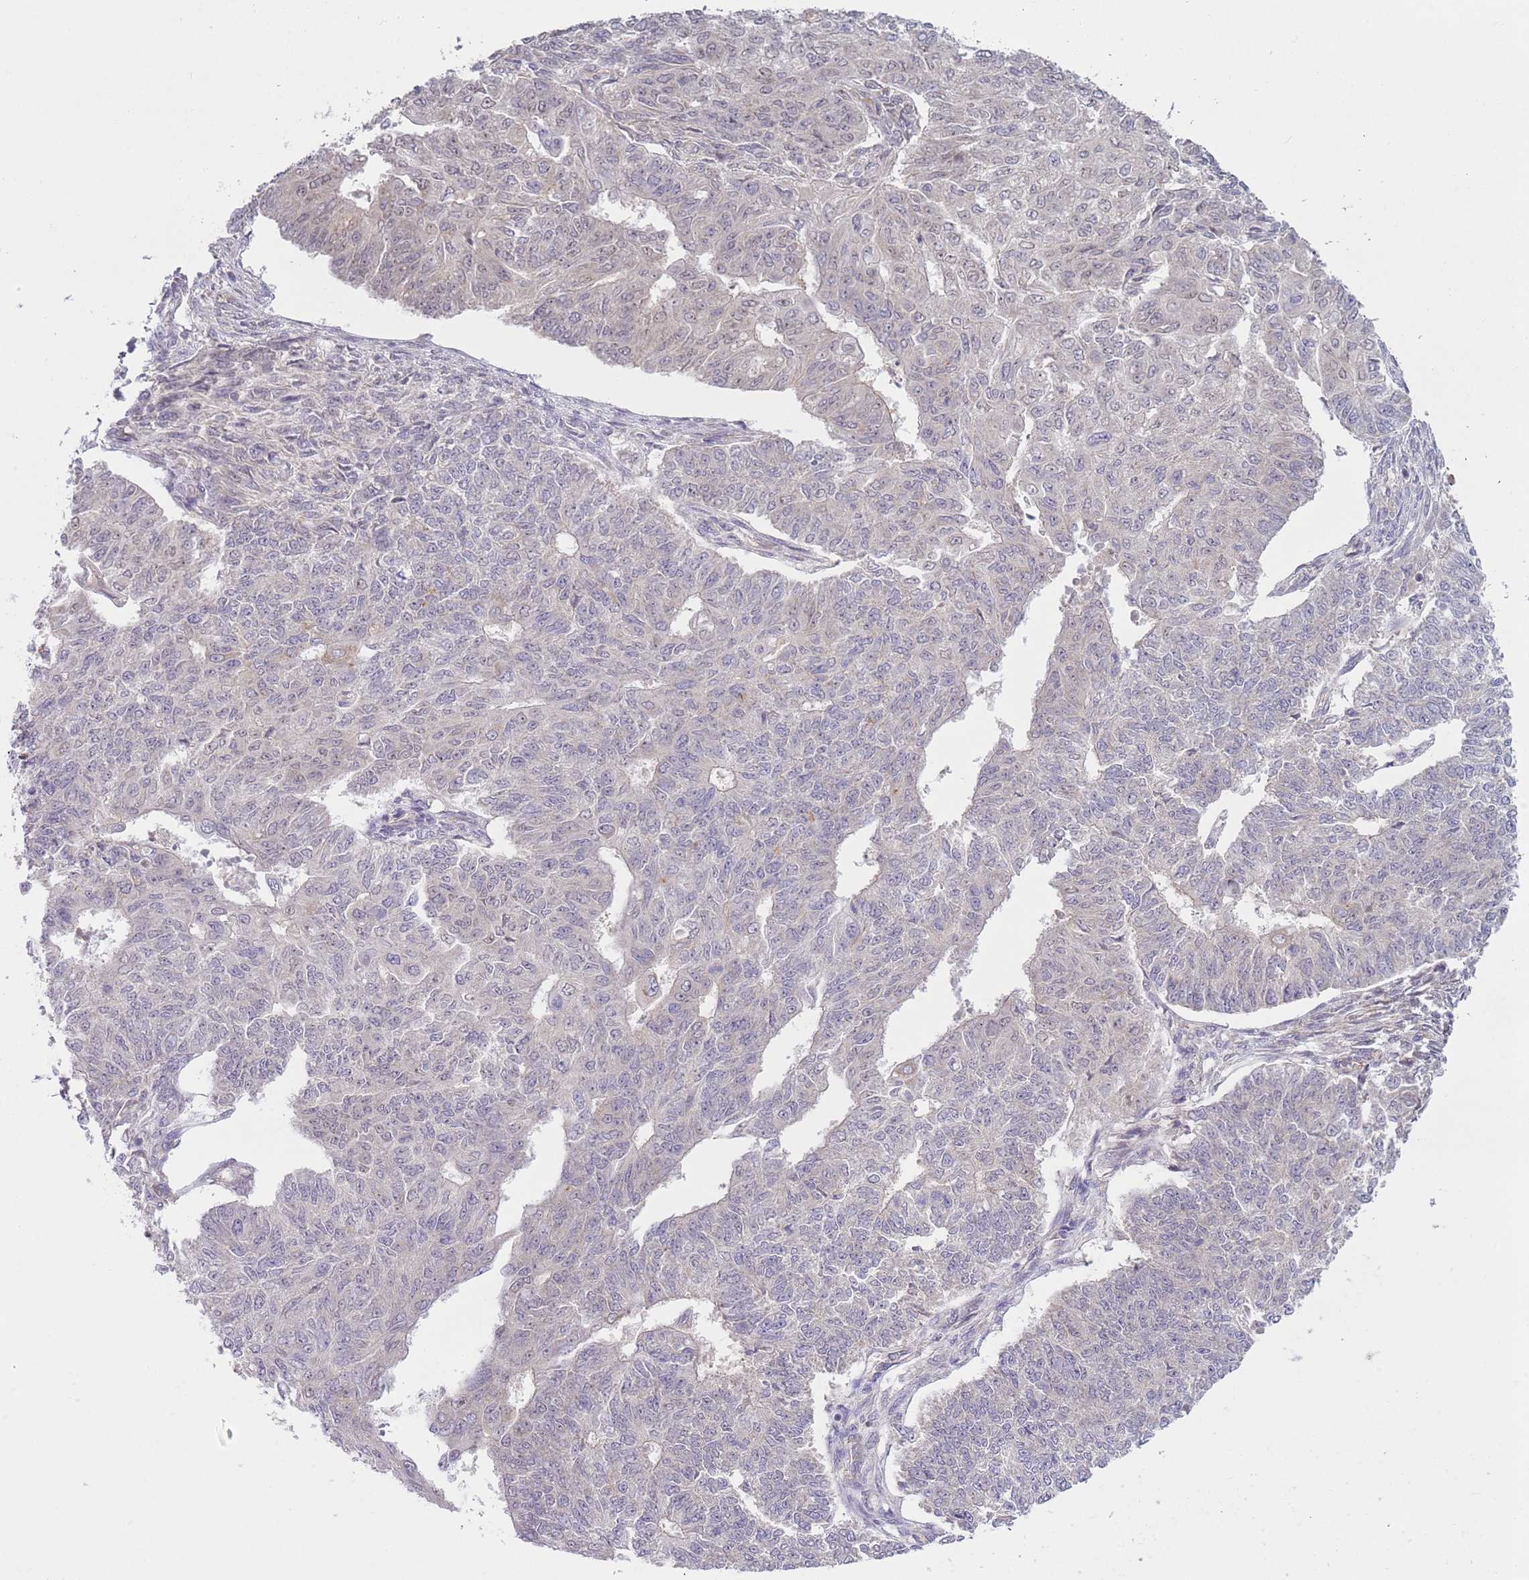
{"staining": {"intensity": "negative", "quantity": "none", "location": "none"}, "tissue": "endometrial cancer", "cell_type": "Tumor cells", "image_type": "cancer", "snomed": [{"axis": "morphology", "description": "Adenocarcinoma, NOS"}, {"axis": "topography", "description": "Endometrium"}], "caption": "A high-resolution image shows IHC staining of endometrial adenocarcinoma, which reveals no significant positivity in tumor cells.", "gene": "SKOR2", "patient": {"sex": "female", "age": 32}}